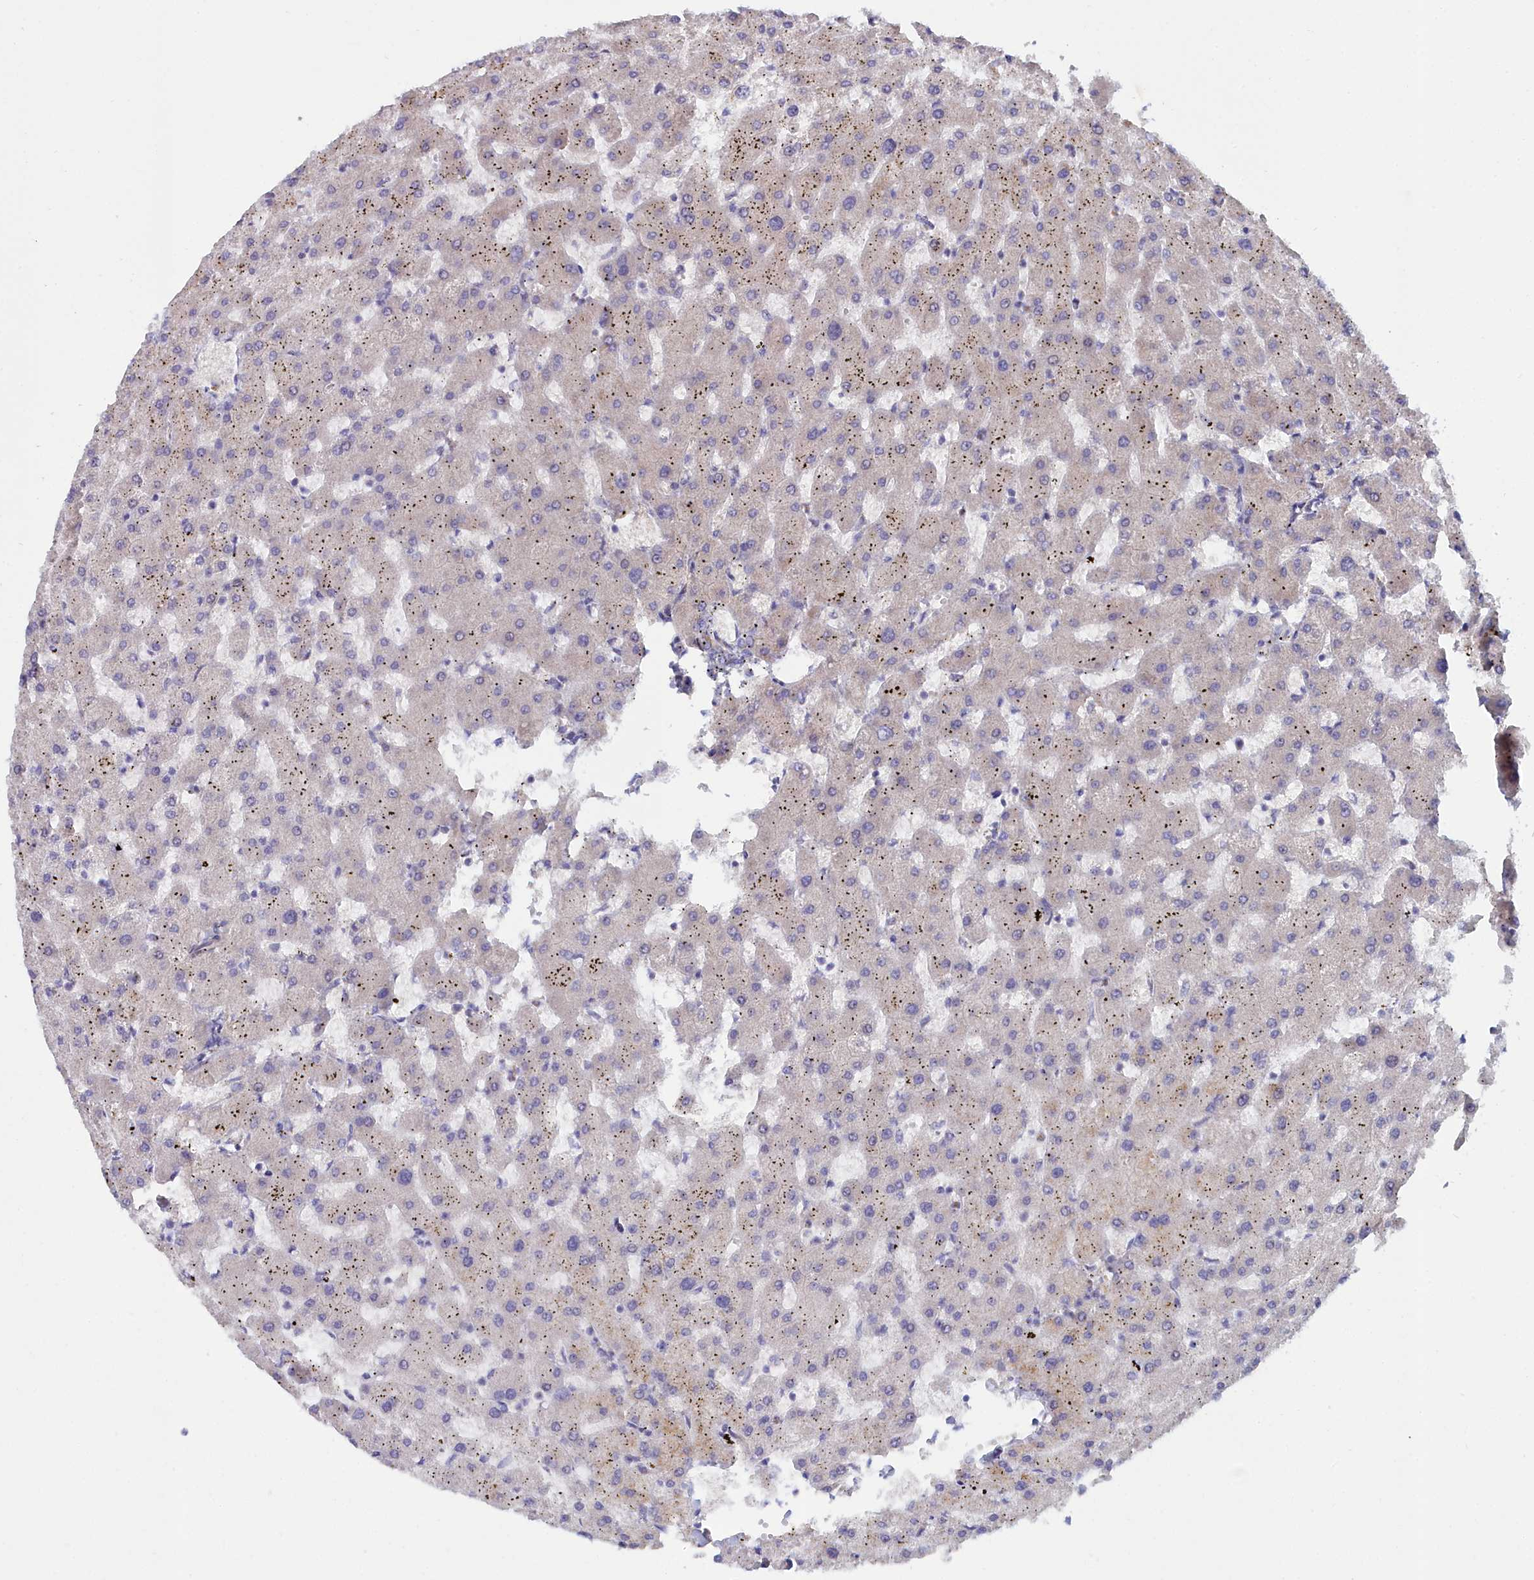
{"staining": {"intensity": "negative", "quantity": "none", "location": "none"}, "tissue": "liver", "cell_type": "Cholangiocytes", "image_type": "normal", "snomed": [{"axis": "morphology", "description": "Normal tissue, NOS"}, {"axis": "topography", "description": "Liver"}], "caption": "High magnification brightfield microscopy of benign liver stained with DAB (brown) and counterstained with hematoxylin (blue): cholangiocytes show no significant positivity.", "gene": "C4orf19", "patient": {"sex": "female", "age": 63}}